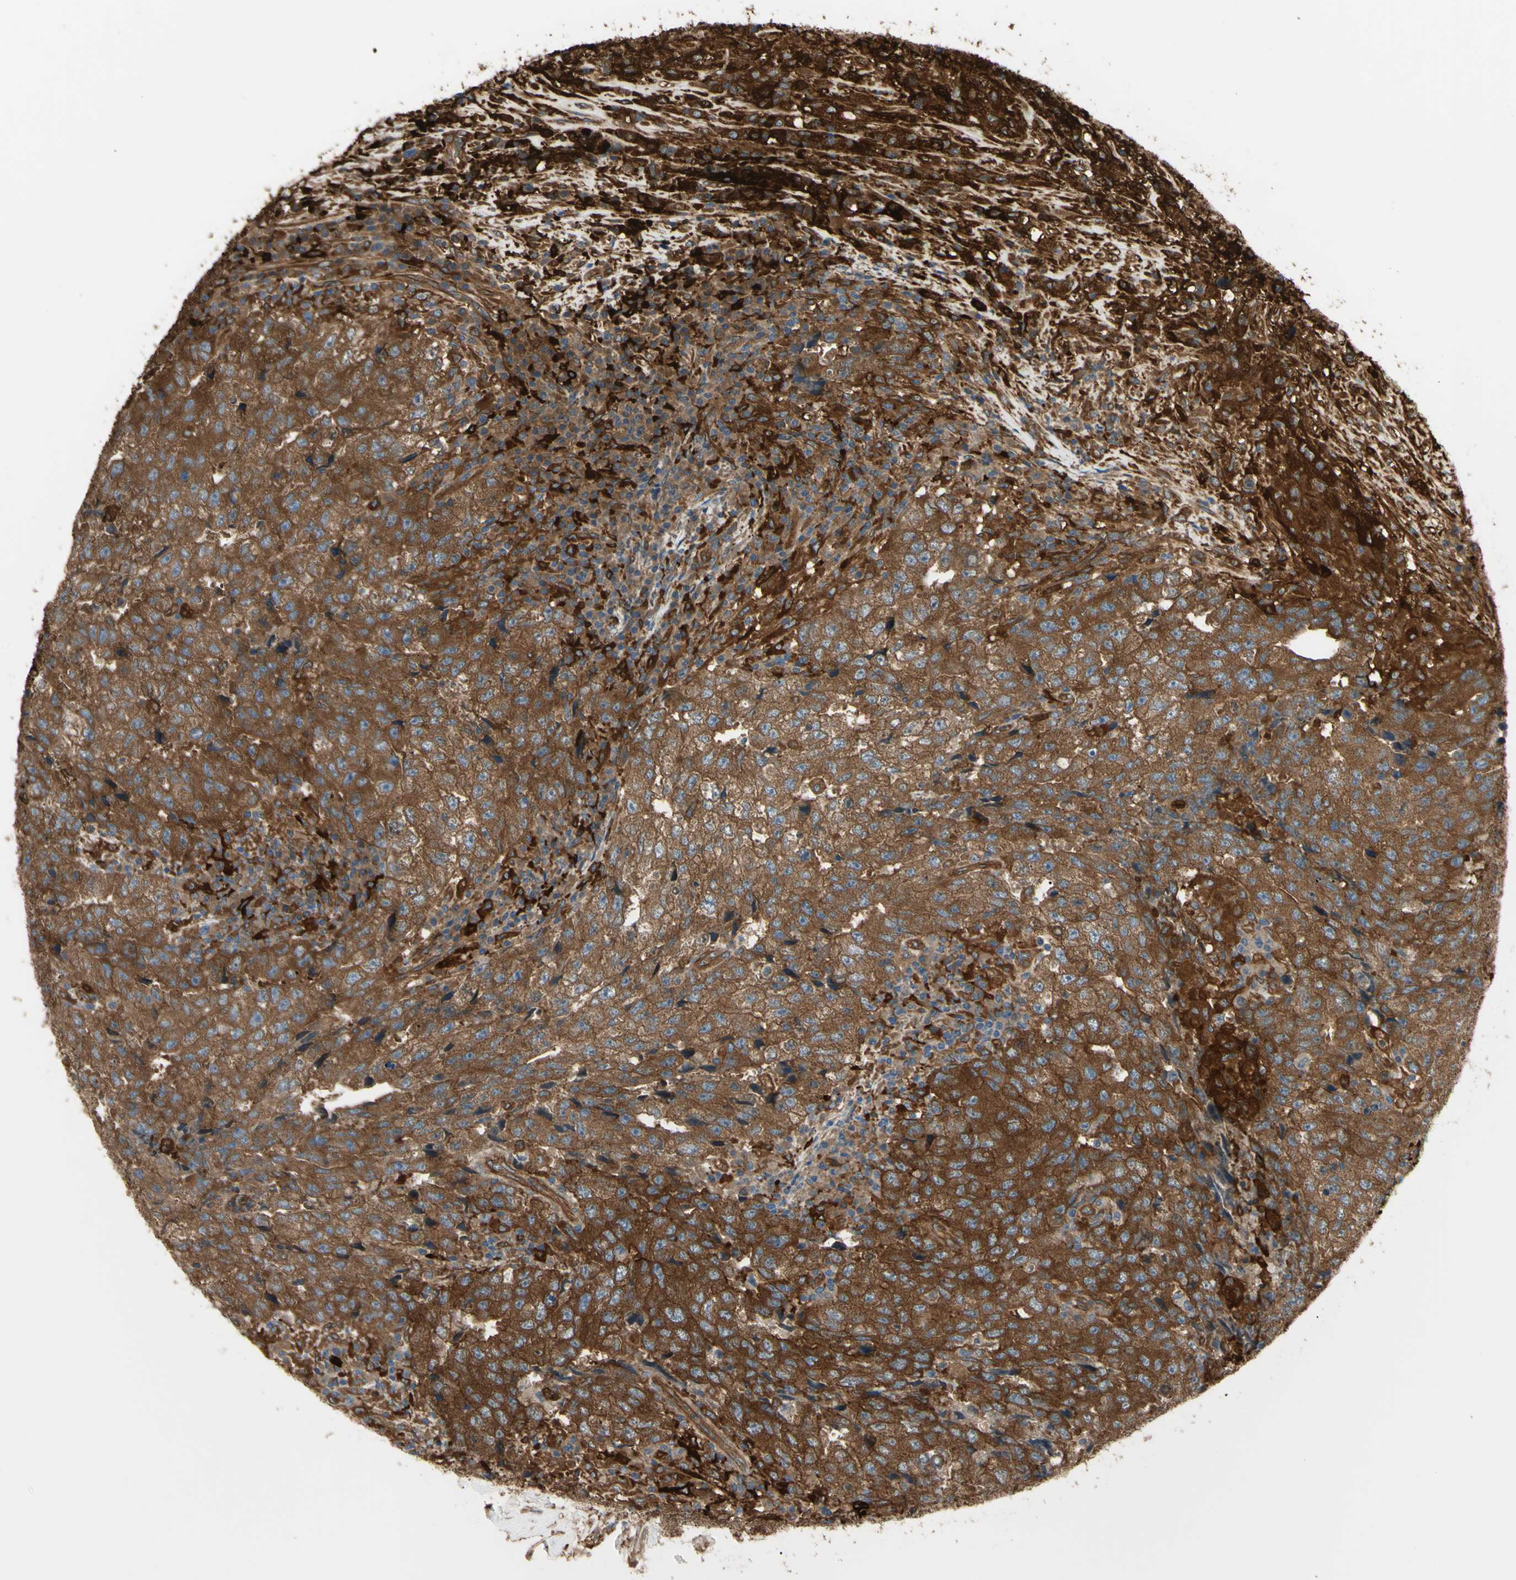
{"staining": {"intensity": "strong", "quantity": ">75%", "location": "cytoplasmic/membranous"}, "tissue": "testis cancer", "cell_type": "Tumor cells", "image_type": "cancer", "snomed": [{"axis": "morphology", "description": "Necrosis, NOS"}, {"axis": "morphology", "description": "Carcinoma, Embryonal, NOS"}, {"axis": "topography", "description": "Testis"}], "caption": "High-power microscopy captured an immunohistochemistry histopathology image of testis cancer (embryonal carcinoma), revealing strong cytoplasmic/membranous expression in approximately >75% of tumor cells.", "gene": "PTPN12", "patient": {"sex": "male", "age": 19}}